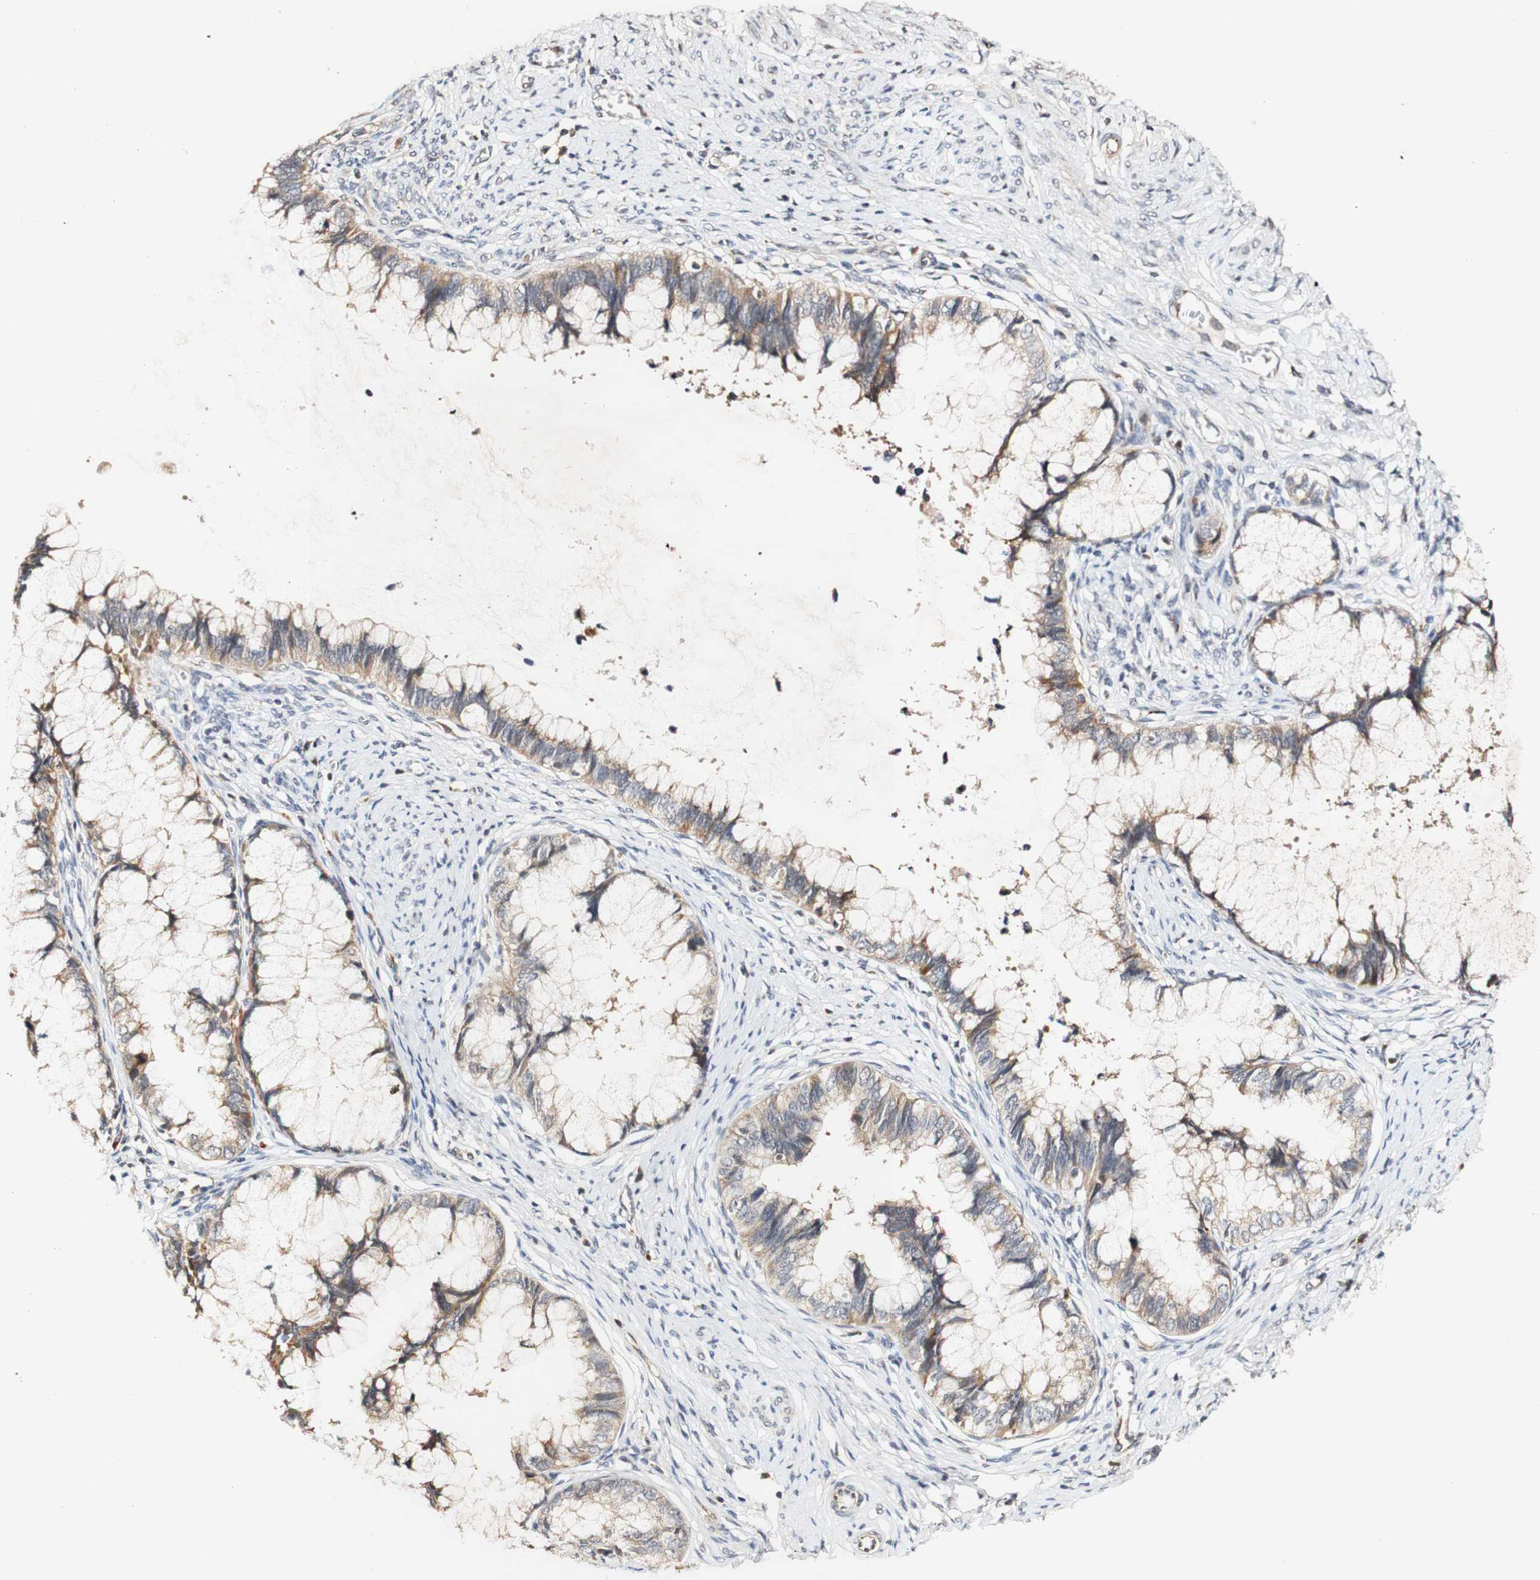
{"staining": {"intensity": "weak", "quantity": ">75%", "location": "cytoplasmic/membranous"}, "tissue": "cervical cancer", "cell_type": "Tumor cells", "image_type": "cancer", "snomed": [{"axis": "morphology", "description": "Adenocarcinoma, NOS"}, {"axis": "topography", "description": "Cervix"}], "caption": "IHC (DAB) staining of human cervical adenocarcinoma exhibits weak cytoplasmic/membranous protein positivity in about >75% of tumor cells.", "gene": "PIN1", "patient": {"sex": "female", "age": 44}}